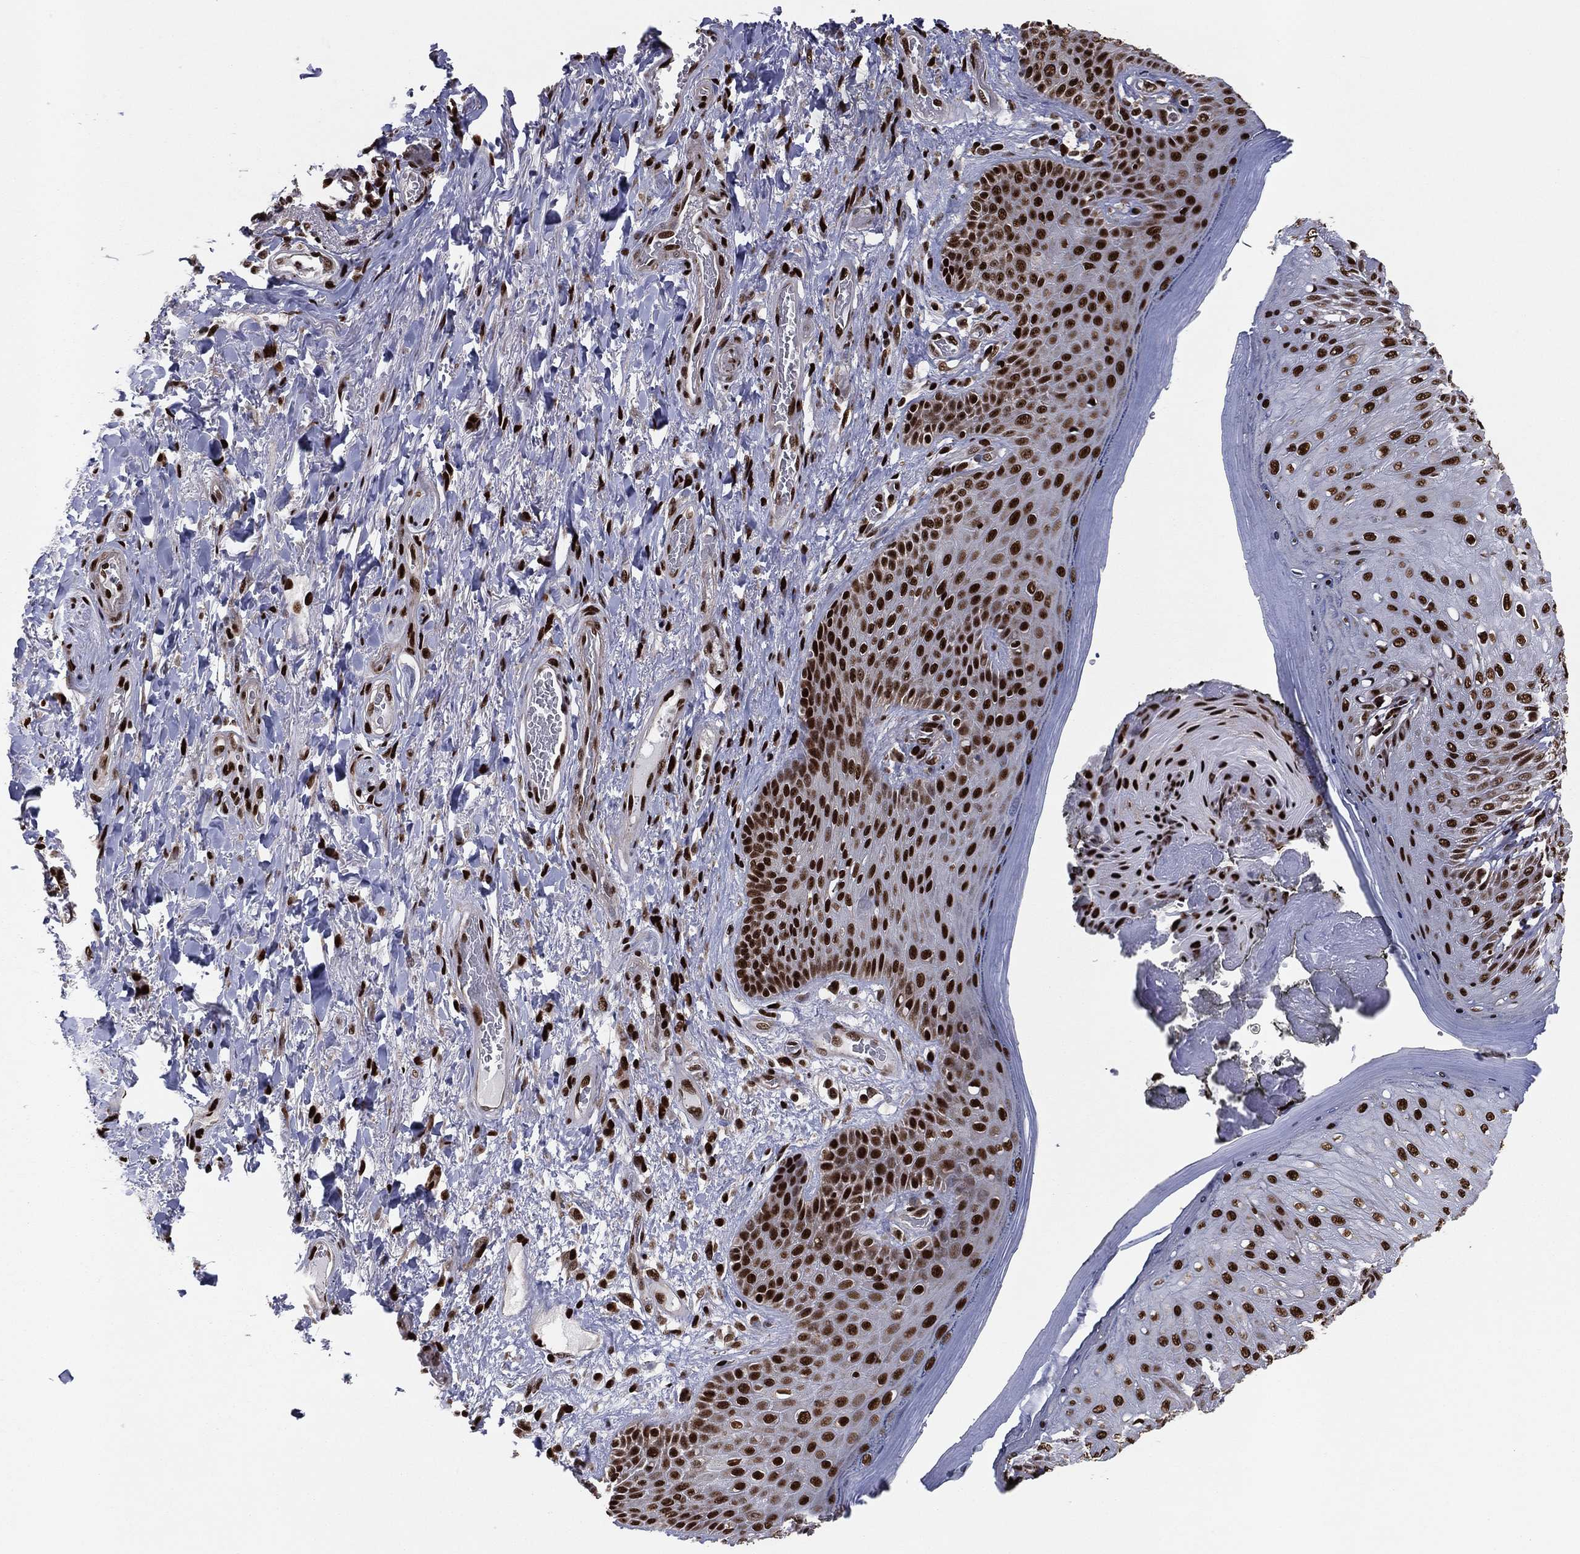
{"staining": {"intensity": "strong", "quantity": ">75%", "location": "nuclear"}, "tissue": "skin", "cell_type": "Epidermal cells", "image_type": "normal", "snomed": [{"axis": "morphology", "description": "Normal tissue, NOS"}, {"axis": "morphology", "description": "Adenocarcinoma, NOS"}, {"axis": "topography", "description": "Rectum"}, {"axis": "topography", "description": "Anal"}], "caption": "A micrograph of human skin stained for a protein reveals strong nuclear brown staining in epidermal cells. The protein is stained brown, and the nuclei are stained in blue (DAB (3,3'-diaminobenzidine) IHC with brightfield microscopy, high magnification).", "gene": "TP53BP1", "patient": {"sex": "female", "age": 68}}